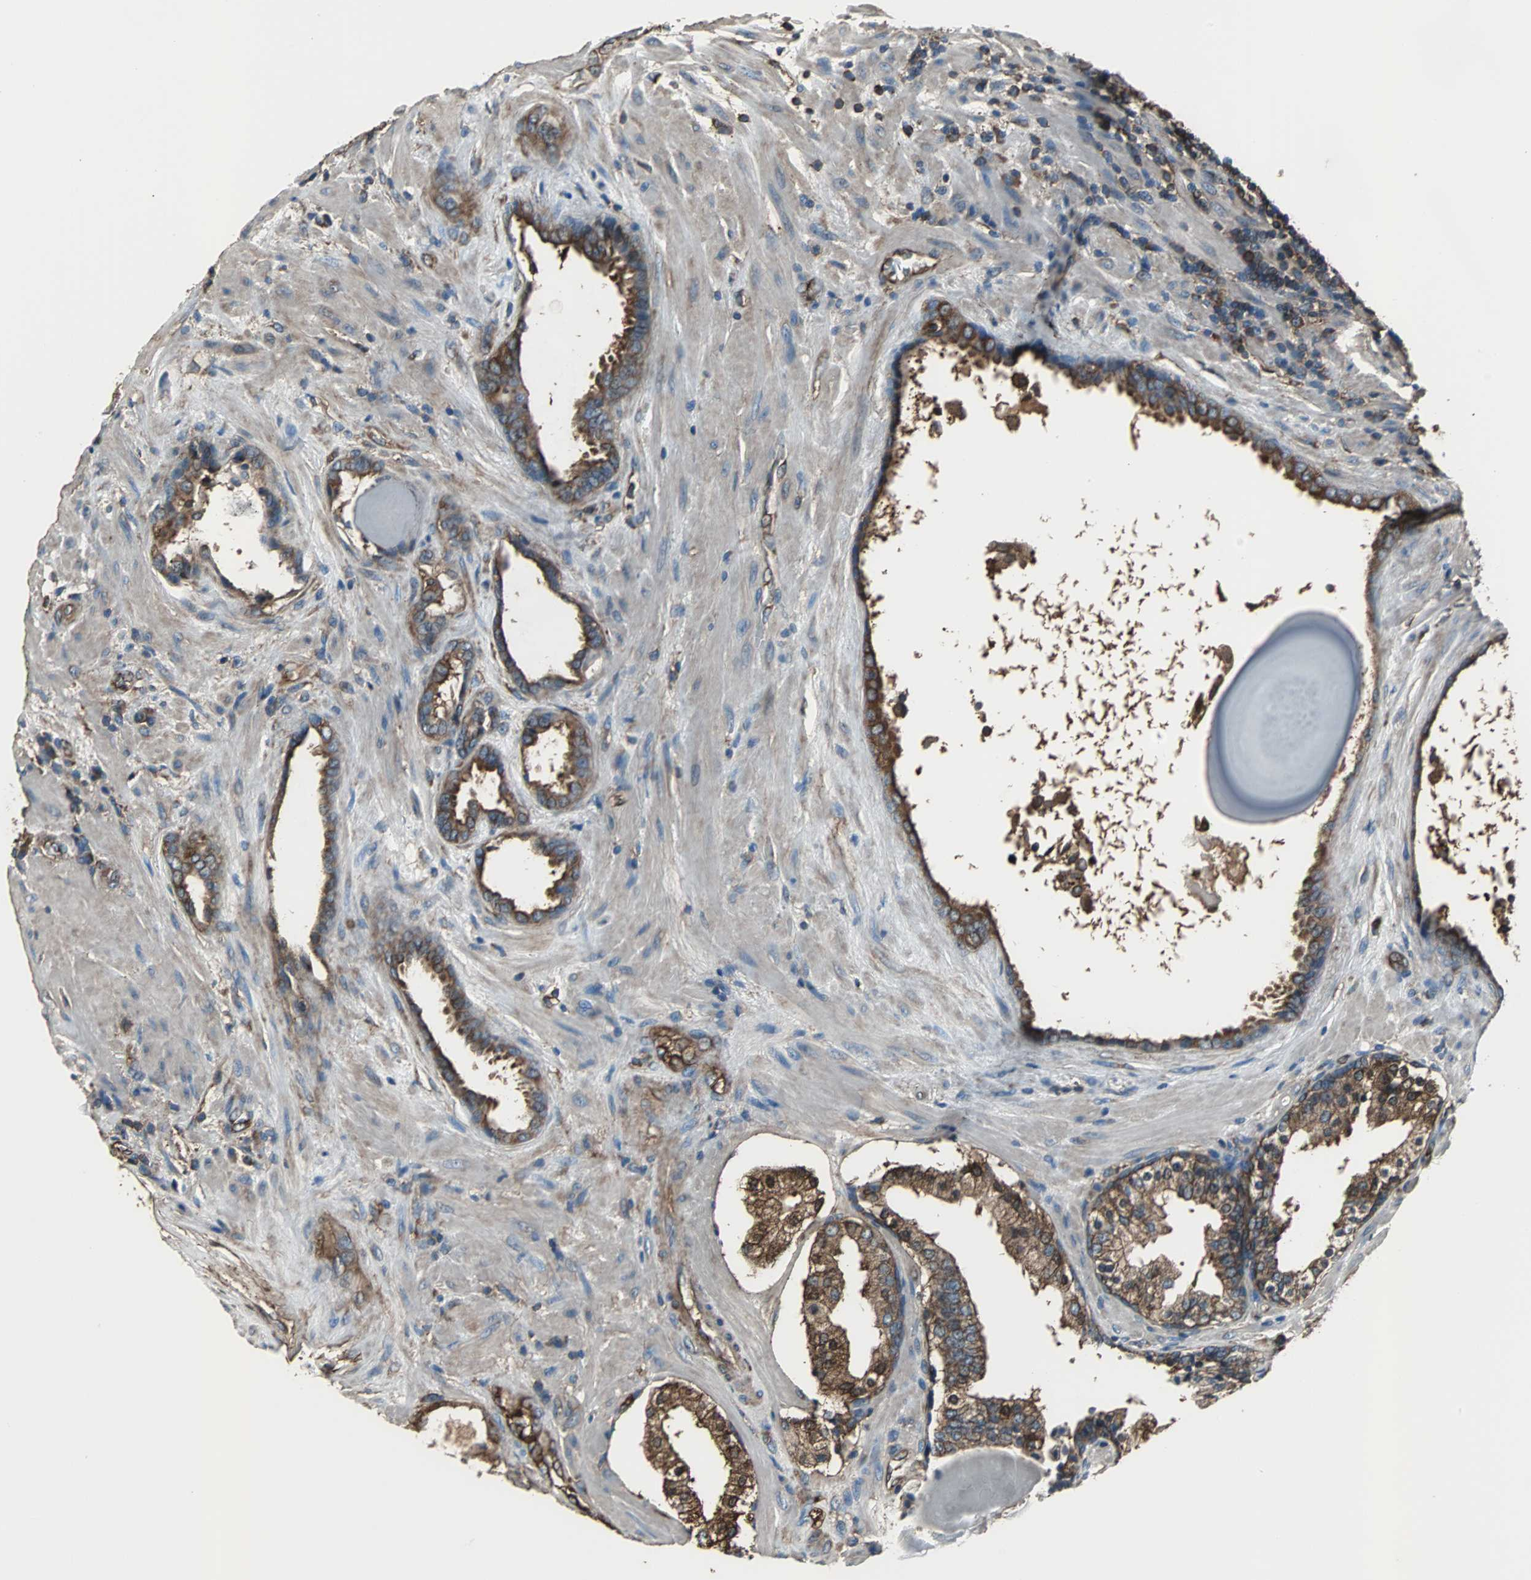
{"staining": {"intensity": "strong", "quantity": ">75%", "location": "cytoplasmic/membranous"}, "tissue": "prostate cancer", "cell_type": "Tumor cells", "image_type": "cancer", "snomed": [{"axis": "morphology", "description": "Adenocarcinoma, High grade"}, {"axis": "topography", "description": "Prostate"}], "caption": "An image of high-grade adenocarcinoma (prostate) stained for a protein displays strong cytoplasmic/membranous brown staining in tumor cells.", "gene": "ACTN1", "patient": {"sex": "male", "age": 68}}